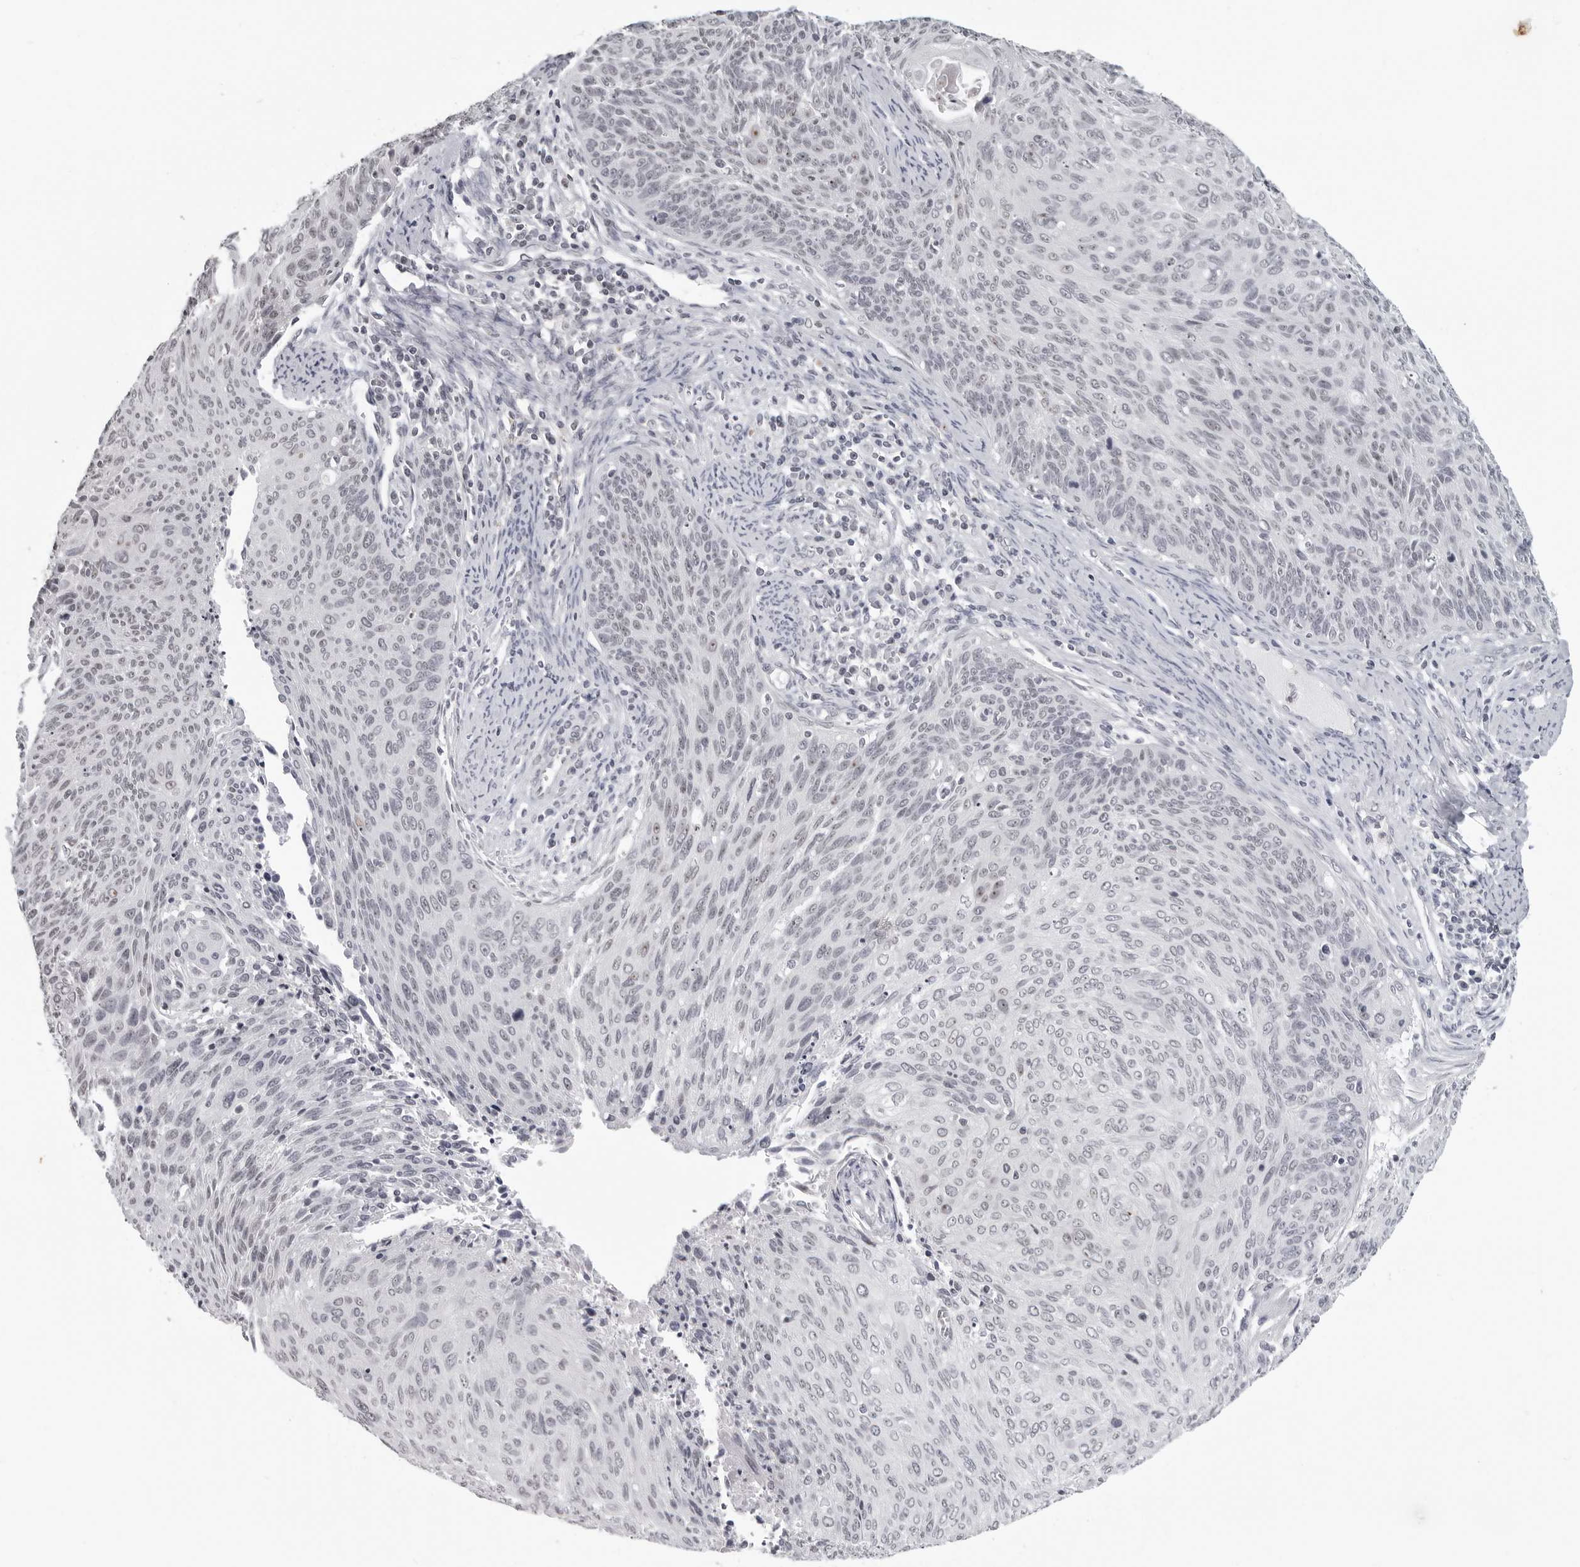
{"staining": {"intensity": "negative", "quantity": "none", "location": "none"}, "tissue": "cervical cancer", "cell_type": "Tumor cells", "image_type": "cancer", "snomed": [{"axis": "morphology", "description": "Squamous cell carcinoma, NOS"}, {"axis": "topography", "description": "Cervix"}], "caption": "A high-resolution histopathology image shows immunohistochemistry (IHC) staining of squamous cell carcinoma (cervical), which shows no significant positivity in tumor cells.", "gene": "DDX54", "patient": {"sex": "female", "age": 55}}